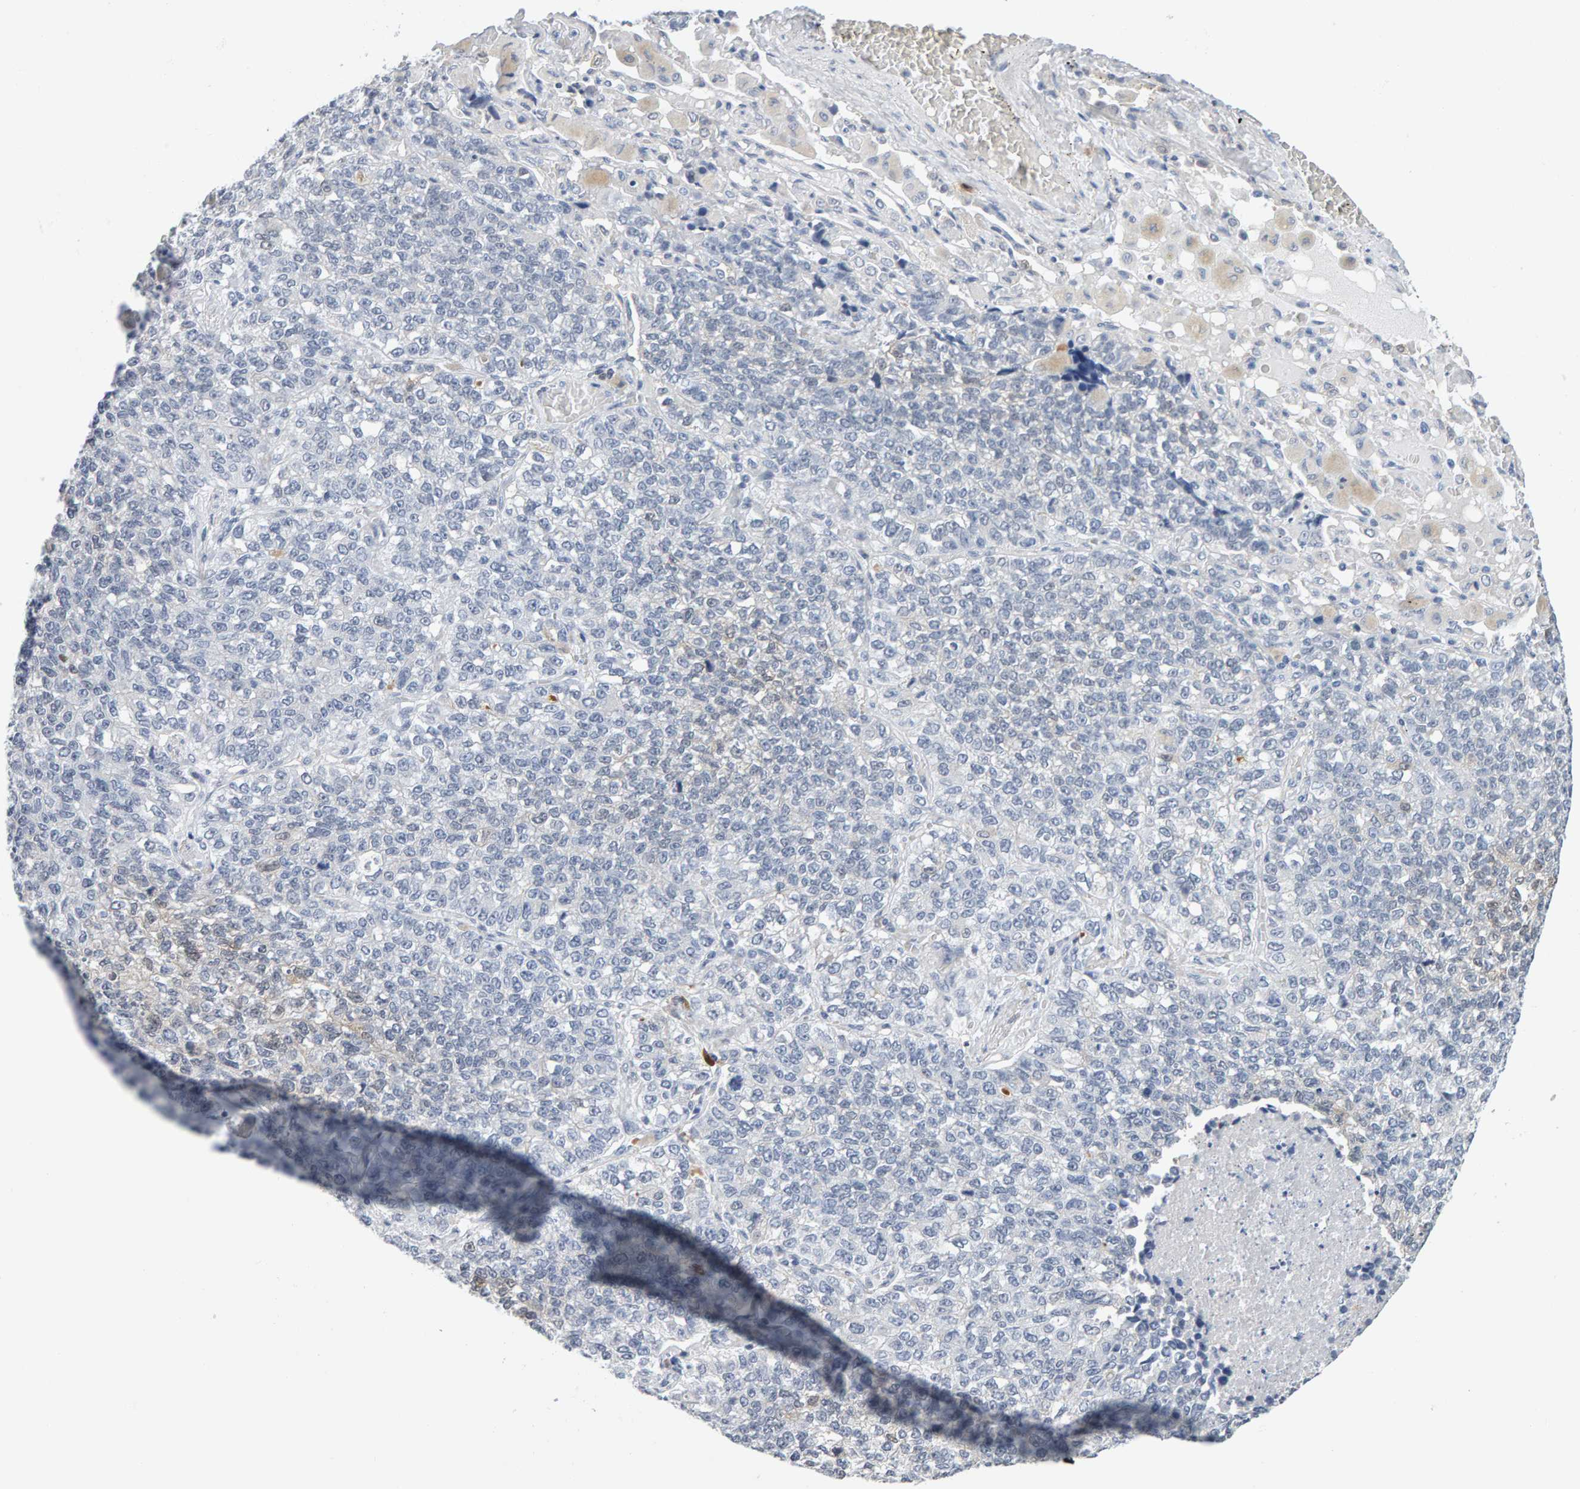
{"staining": {"intensity": "negative", "quantity": "none", "location": "none"}, "tissue": "lung cancer", "cell_type": "Tumor cells", "image_type": "cancer", "snomed": [{"axis": "morphology", "description": "Adenocarcinoma, NOS"}, {"axis": "topography", "description": "Lung"}], "caption": "IHC histopathology image of lung adenocarcinoma stained for a protein (brown), which demonstrates no staining in tumor cells.", "gene": "CTH", "patient": {"sex": "male", "age": 49}}